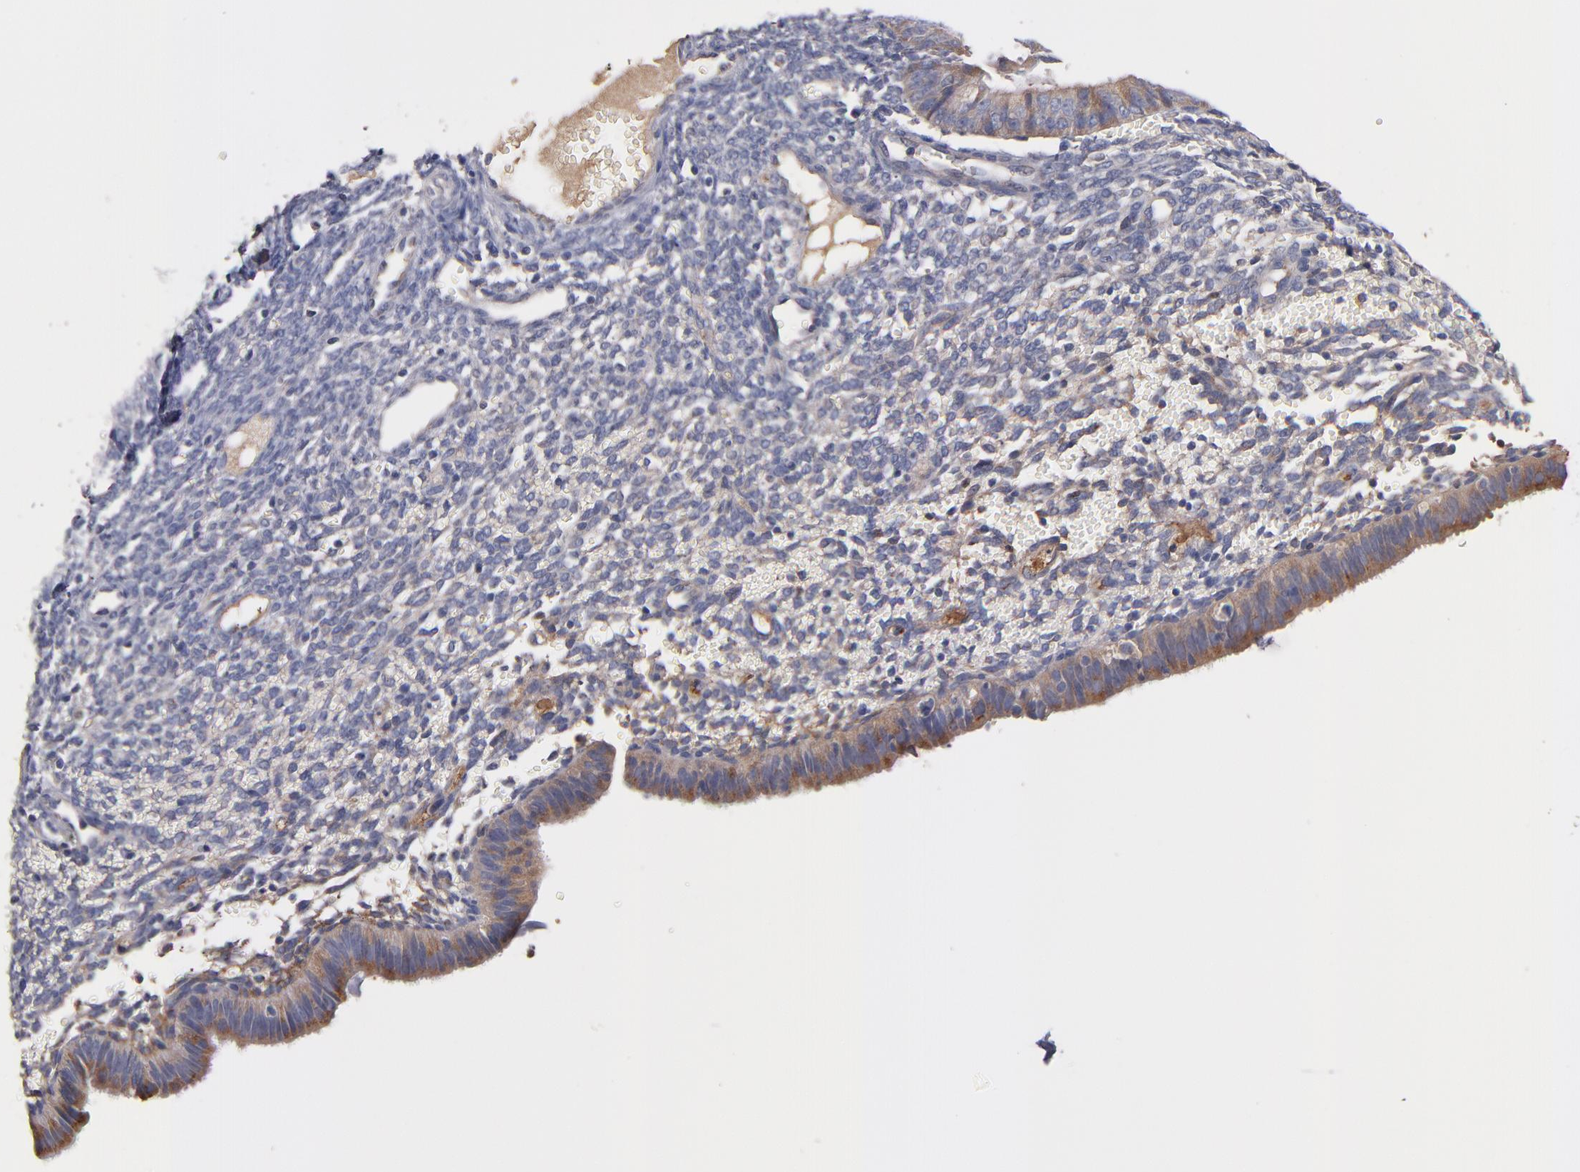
{"staining": {"intensity": "negative", "quantity": "none", "location": "none"}, "tissue": "endometrium", "cell_type": "Cells in endometrial stroma", "image_type": "normal", "snomed": [{"axis": "morphology", "description": "Normal tissue, NOS"}, {"axis": "topography", "description": "Endometrium"}], "caption": "A histopathology image of endometrium stained for a protein demonstrates no brown staining in cells in endometrial stroma. Brightfield microscopy of IHC stained with DAB (brown) and hematoxylin (blue), captured at high magnification.", "gene": "DACT1", "patient": {"sex": "female", "age": 61}}